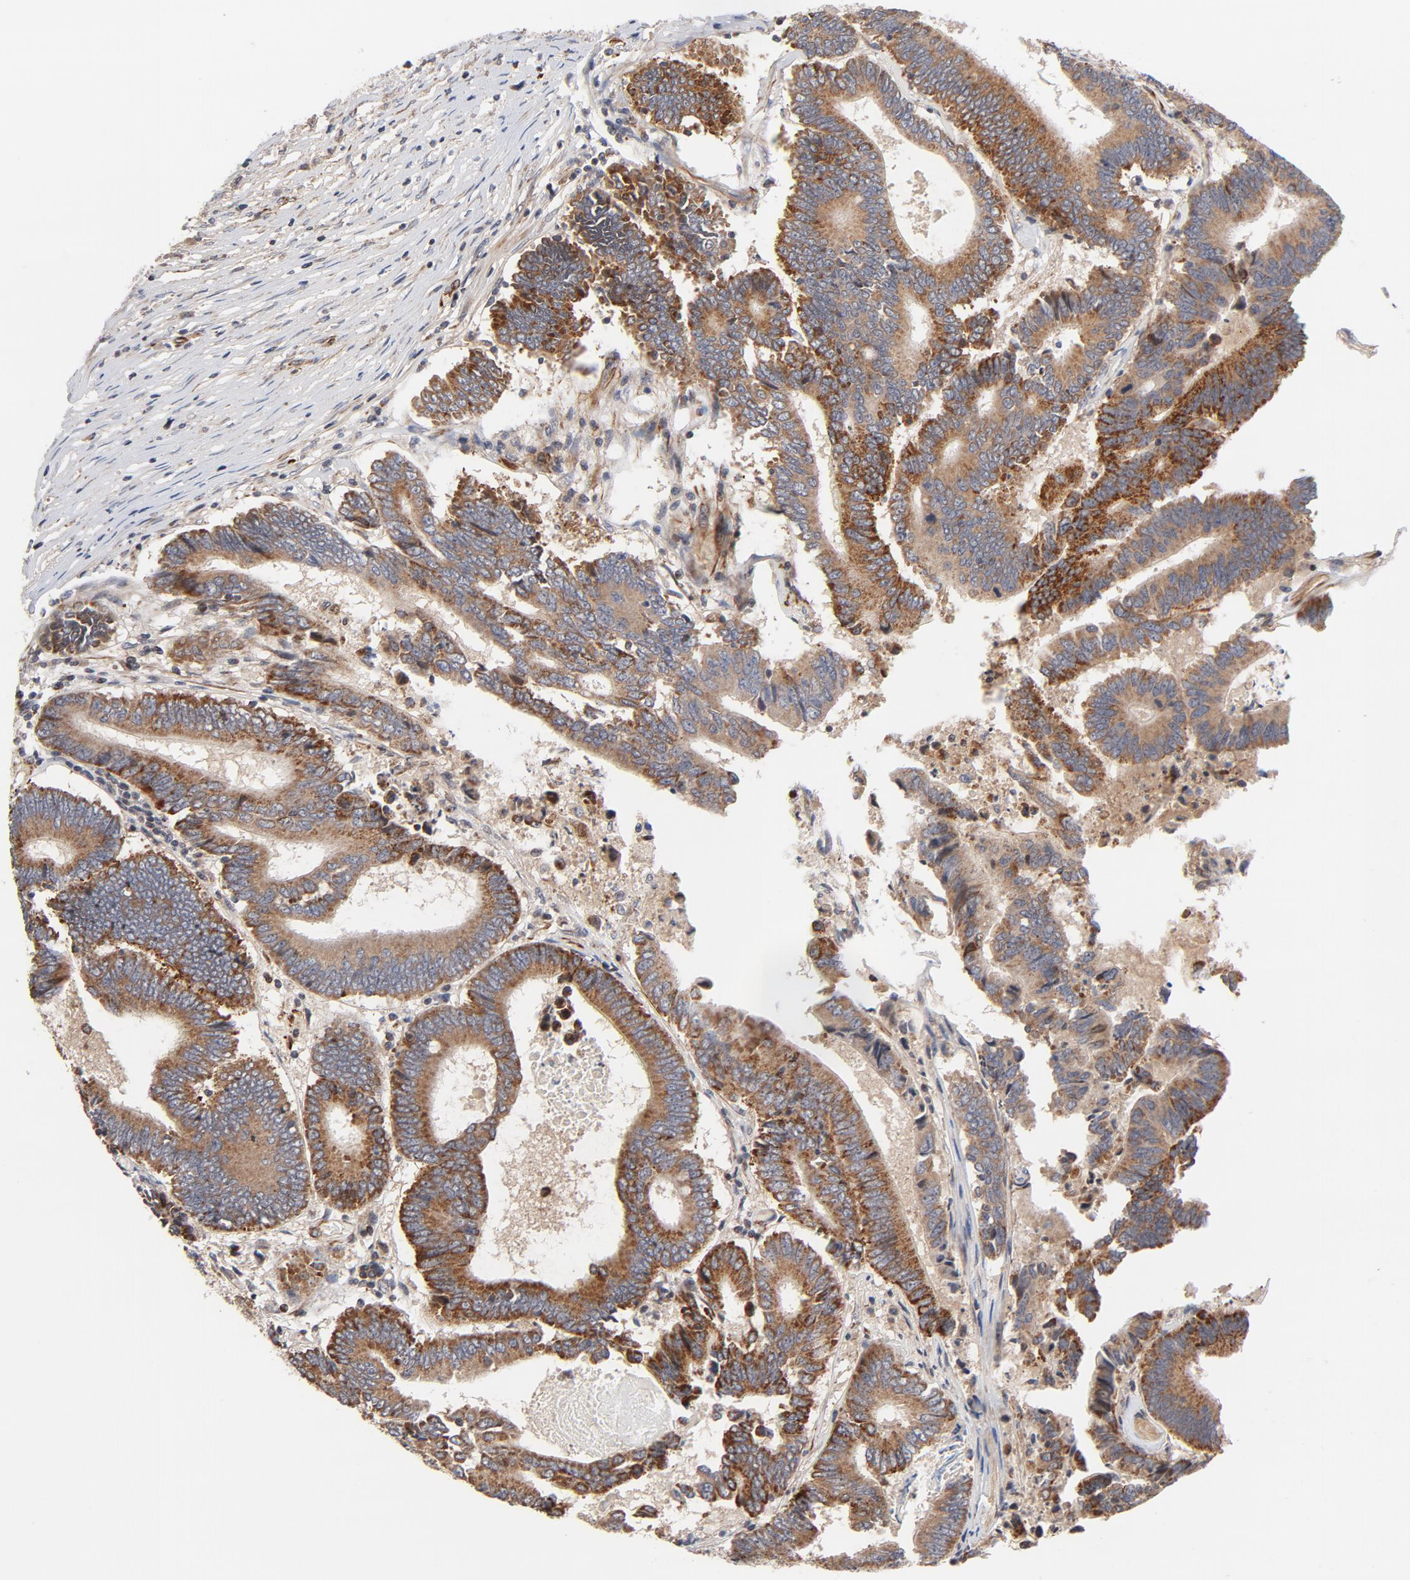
{"staining": {"intensity": "moderate", "quantity": ">75%", "location": "cytoplasmic/membranous"}, "tissue": "colorectal cancer", "cell_type": "Tumor cells", "image_type": "cancer", "snomed": [{"axis": "morphology", "description": "Adenocarcinoma, NOS"}, {"axis": "topography", "description": "Colon"}], "caption": "Colorectal adenocarcinoma was stained to show a protein in brown. There is medium levels of moderate cytoplasmic/membranous expression in approximately >75% of tumor cells. The protein is shown in brown color, while the nuclei are stained blue.", "gene": "DNAAF2", "patient": {"sex": "female", "age": 78}}